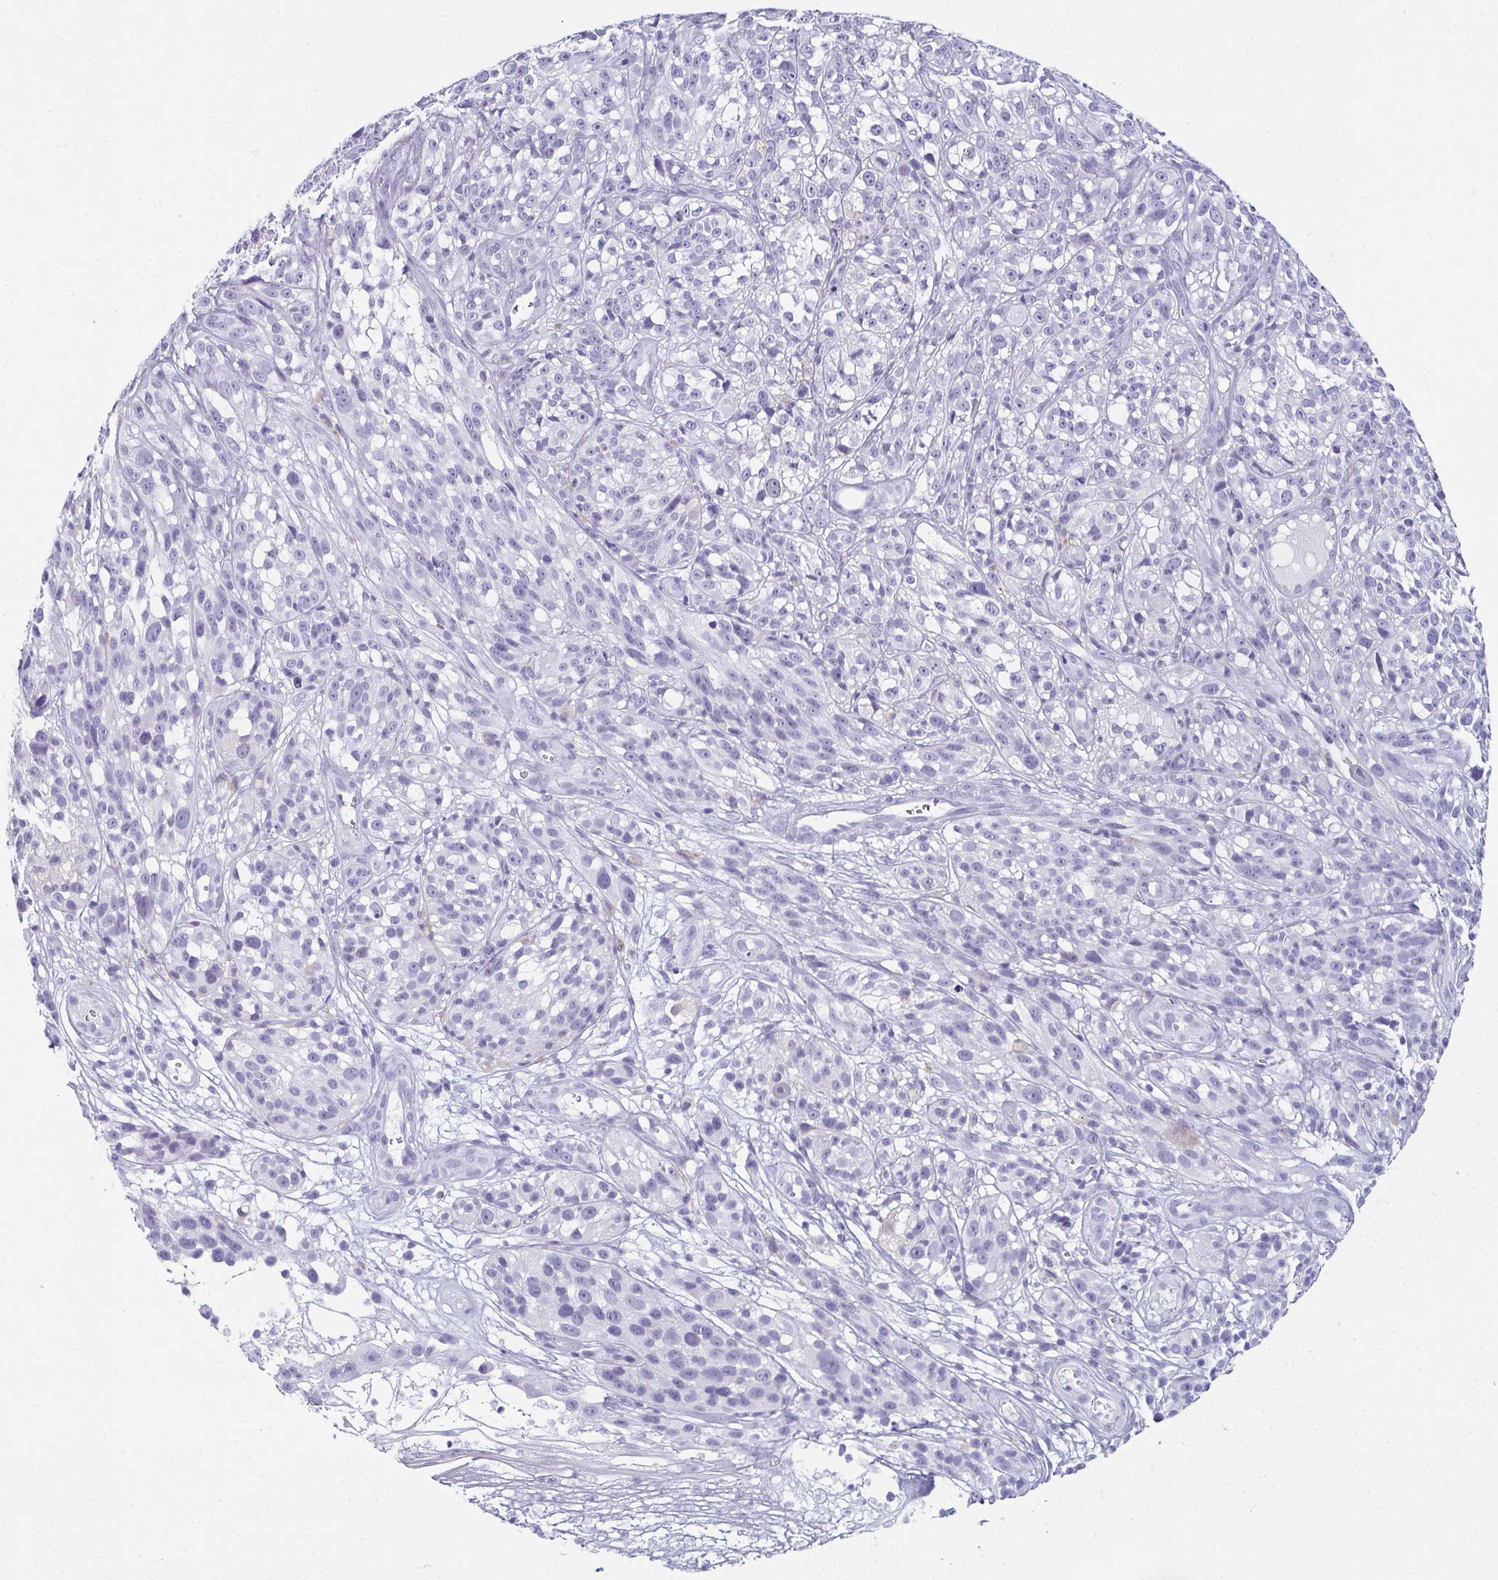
{"staining": {"intensity": "negative", "quantity": "none", "location": "none"}, "tissue": "melanoma", "cell_type": "Tumor cells", "image_type": "cancer", "snomed": [{"axis": "morphology", "description": "Malignant melanoma, NOS"}, {"axis": "topography", "description": "Skin"}], "caption": "The image reveals no significant positivity in tumor cells of melanoma.", "gene": "ENKUR", "patient": {"sex": "female", "age": 85}}